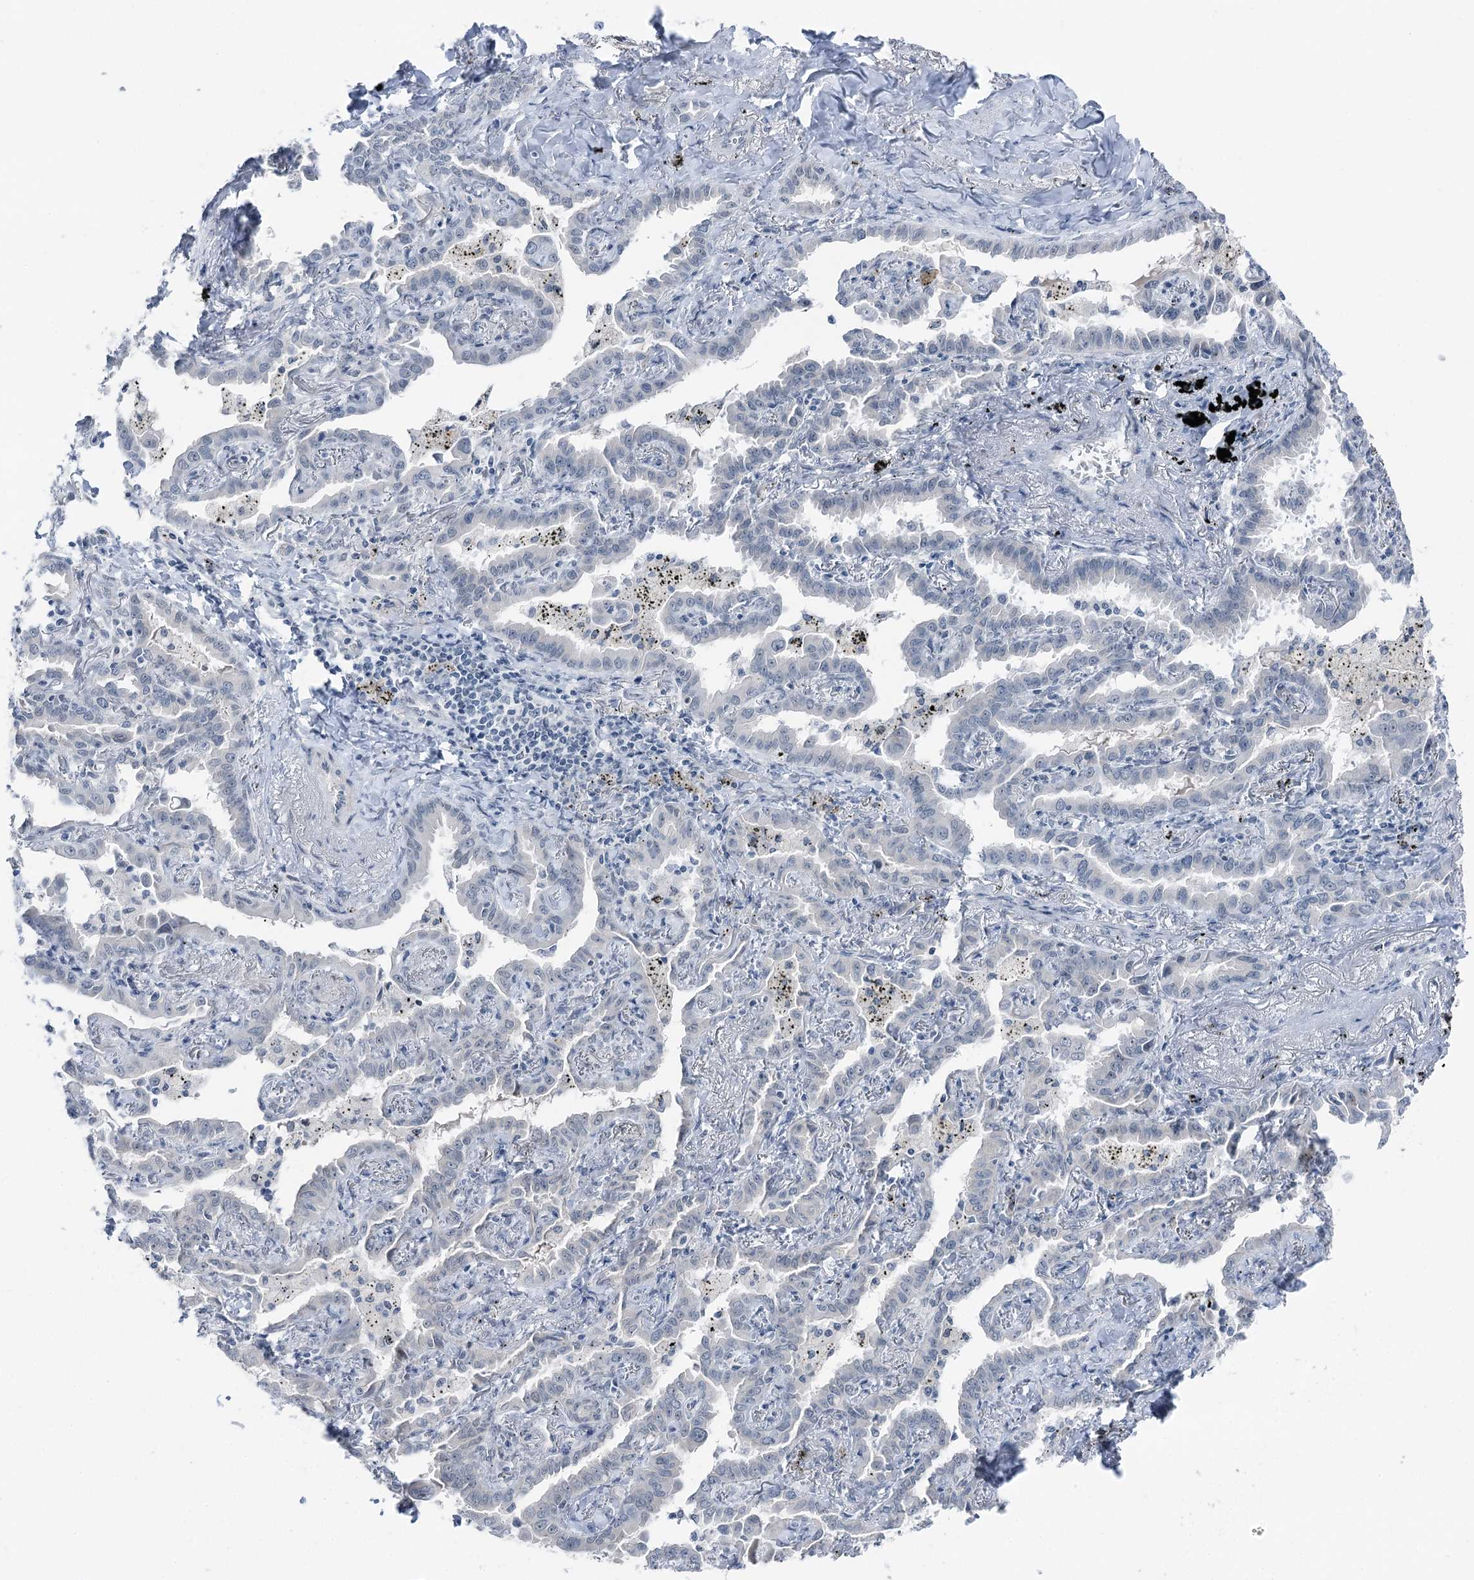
{"staining": {"intensity": "negative", "quantity": "none", "location": "none"}, "tissue": "lung cancer", "cell_type": "Tumor cells", "image_type": "cancer", "snomed": [{"axis": "morphology", "description": "Adenocarcinoma, NOS"}, {"axis": "topography", "description": "Lung"}], "caption": "Immunohistochemistry (IHC) image of adenocarcinoma (lung) stained for a protein (brown), which demonstrates no expression in tumor cells.", "gene": "STEEP1", "patient": {"sex": "male", "age": 67}}